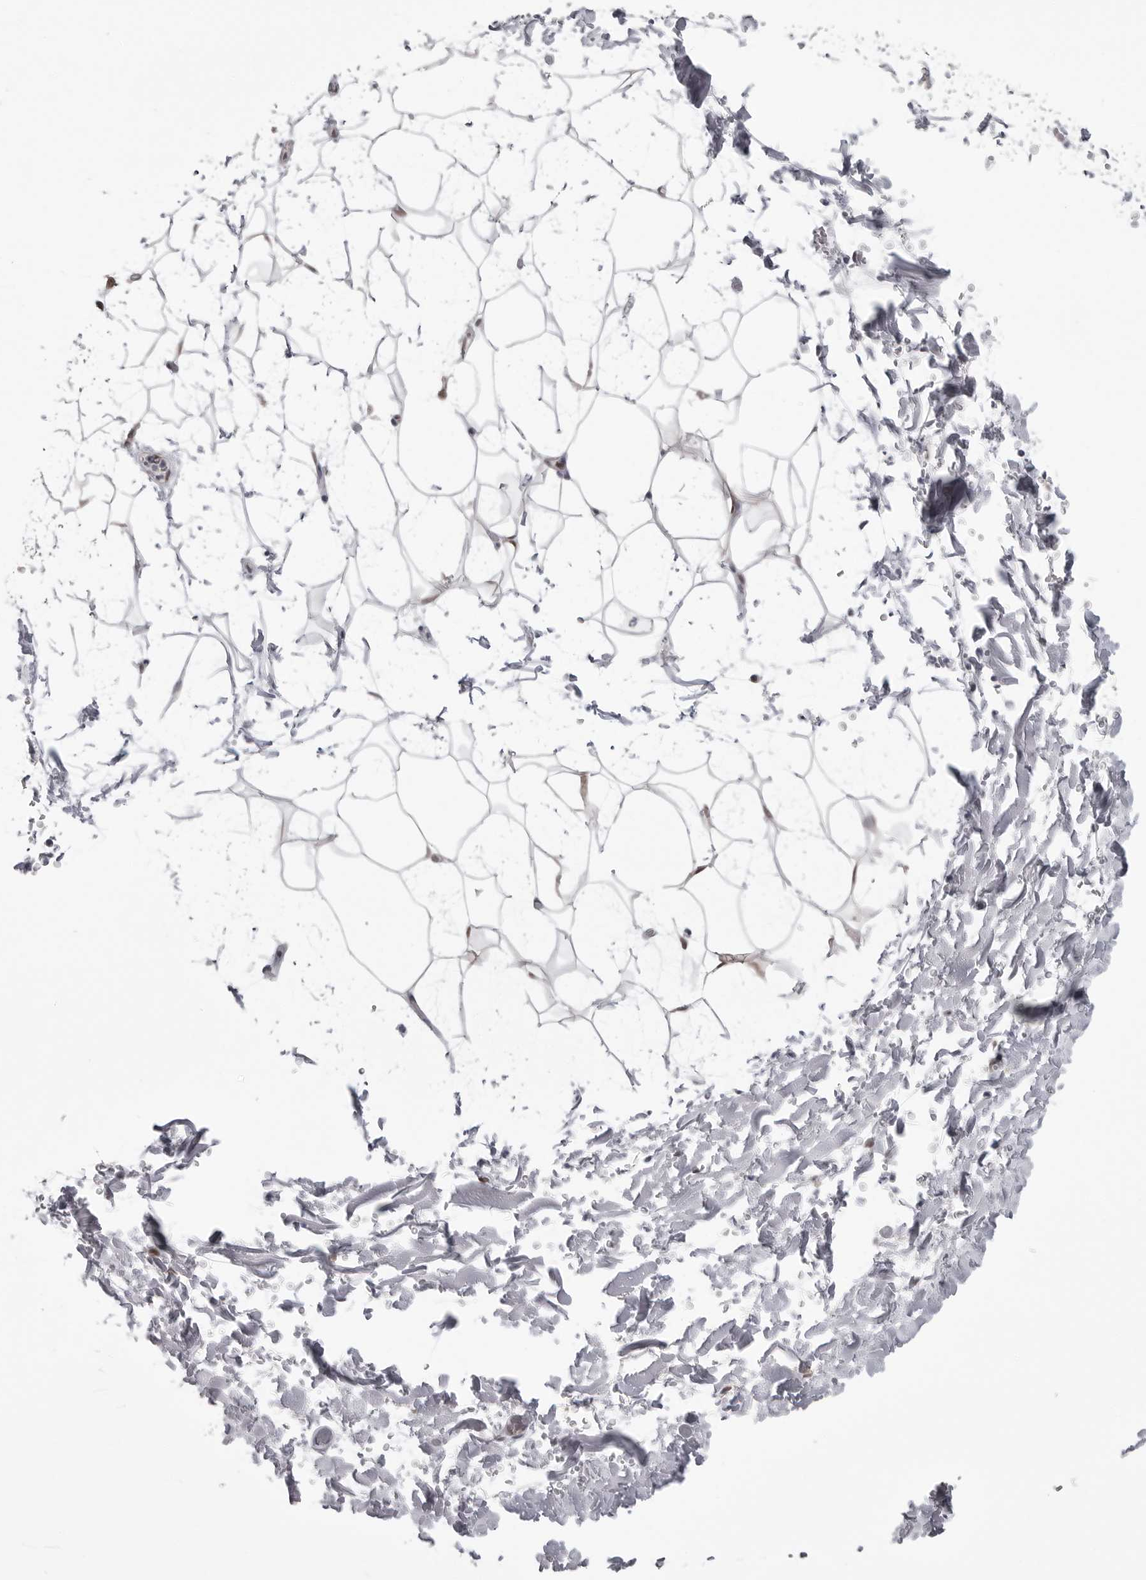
{"staining": {"intensity": "negative", "quantity": "none", "location": "none"}, "tissue": "adipose tissue", "cell_type": "Adipocytes", "image_type": "normal", "snomed": [{"axis": "morphology", "description": "Normal tissue, NOS"}, {"axis": "topography", "description": "Soft tissue"}], "caption": "A micrograph of human adipose tissue is negative for staining in adipocytes. The staining is performed using DAB brown chromogen with nuclei counter-stained in using hematoxylin.", "gene": "PNPO", "patient": {"sex": "male", "age": 72}}